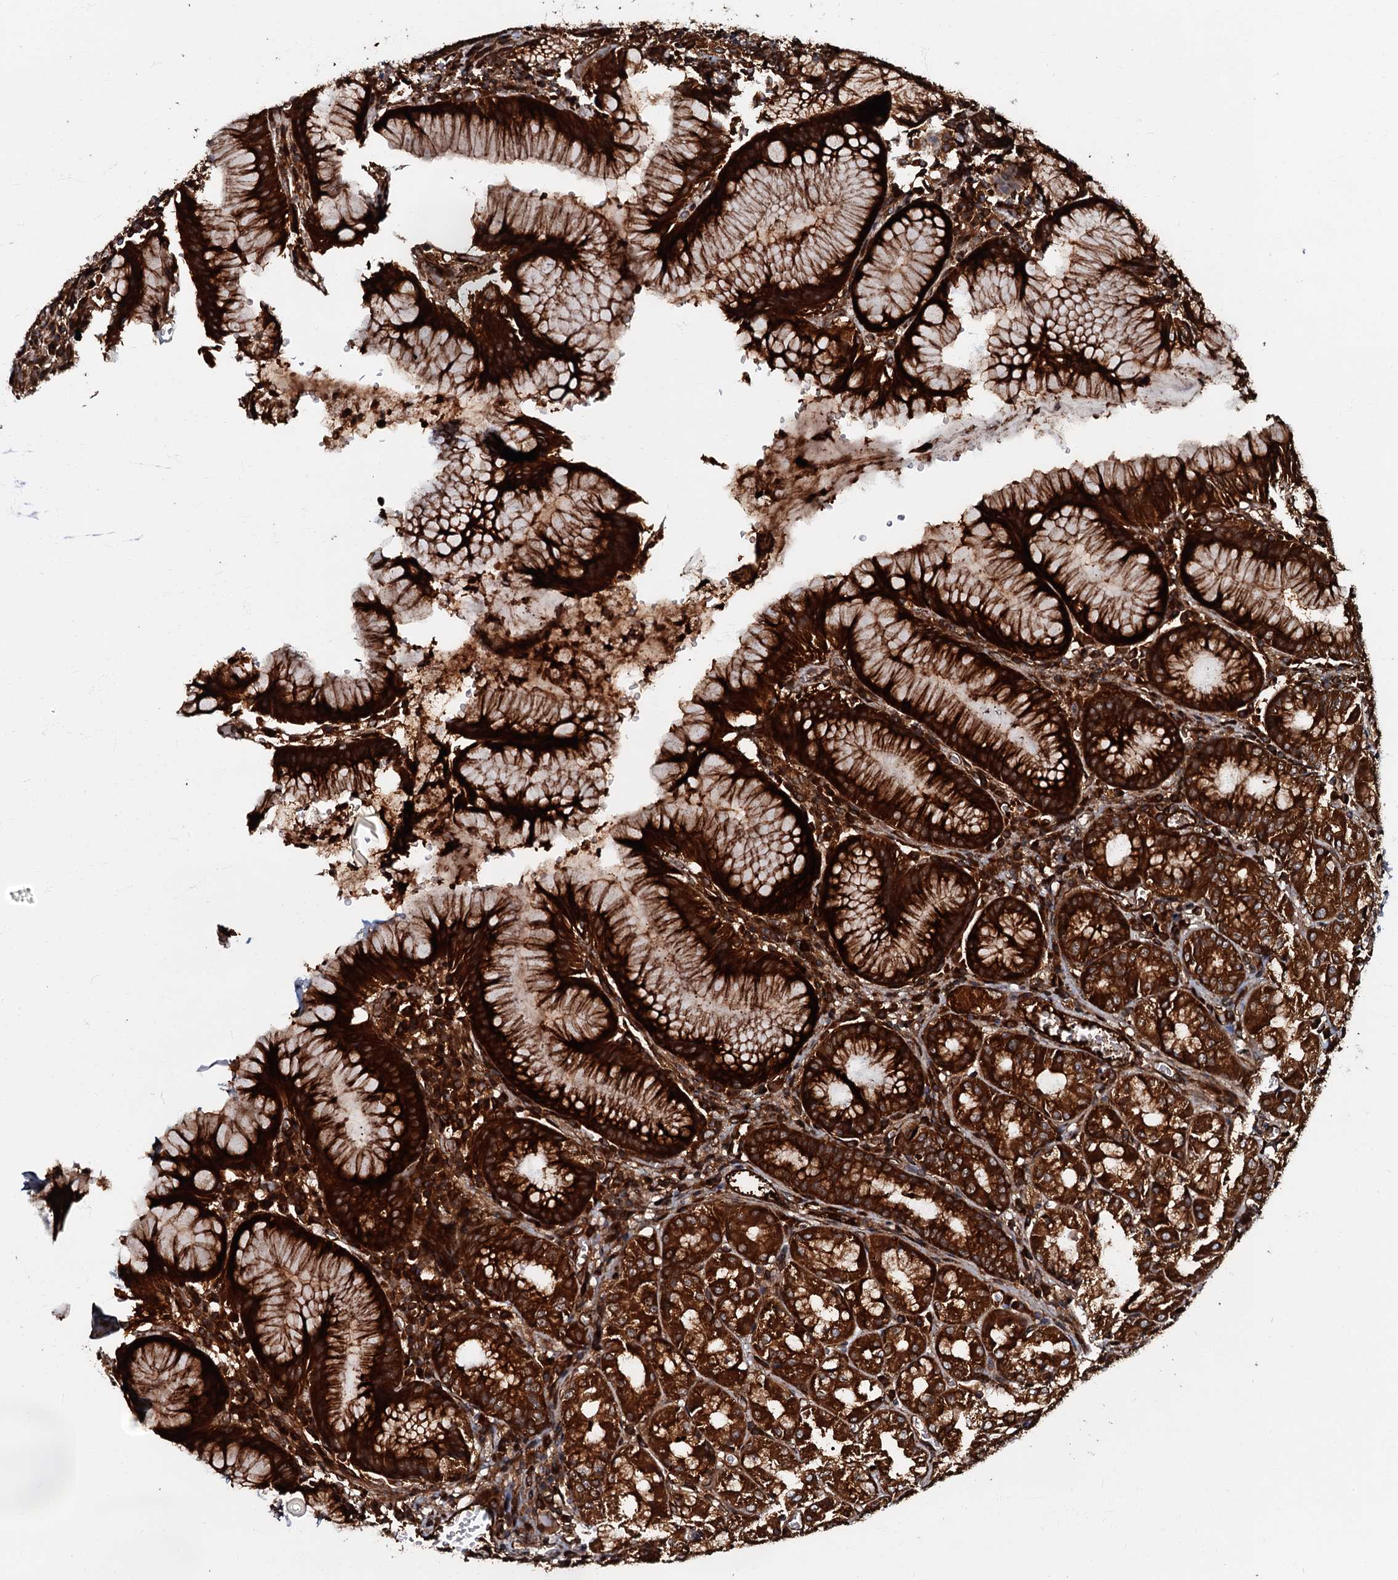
{"staining": {"intensity": "strong", "quantity": ">75%", "location": "cytoplasmic/membranous"}, "tissue": "stomach", "cell_type": "Glandular cells", "image_type": "normal", "snomed": [{"axis": "morphology", "description": "Normal tissue, NOS"}, {"axis": "topography", "description": "Stomach"}], "caption": "Stomach stained with DAB IHC reveals high levels of strong cytoplasmic/membranous staining in approximately >75% of glandular cells.", "gene": "BLOC1S6", "patient": {"sex": "male", "age": 55}}